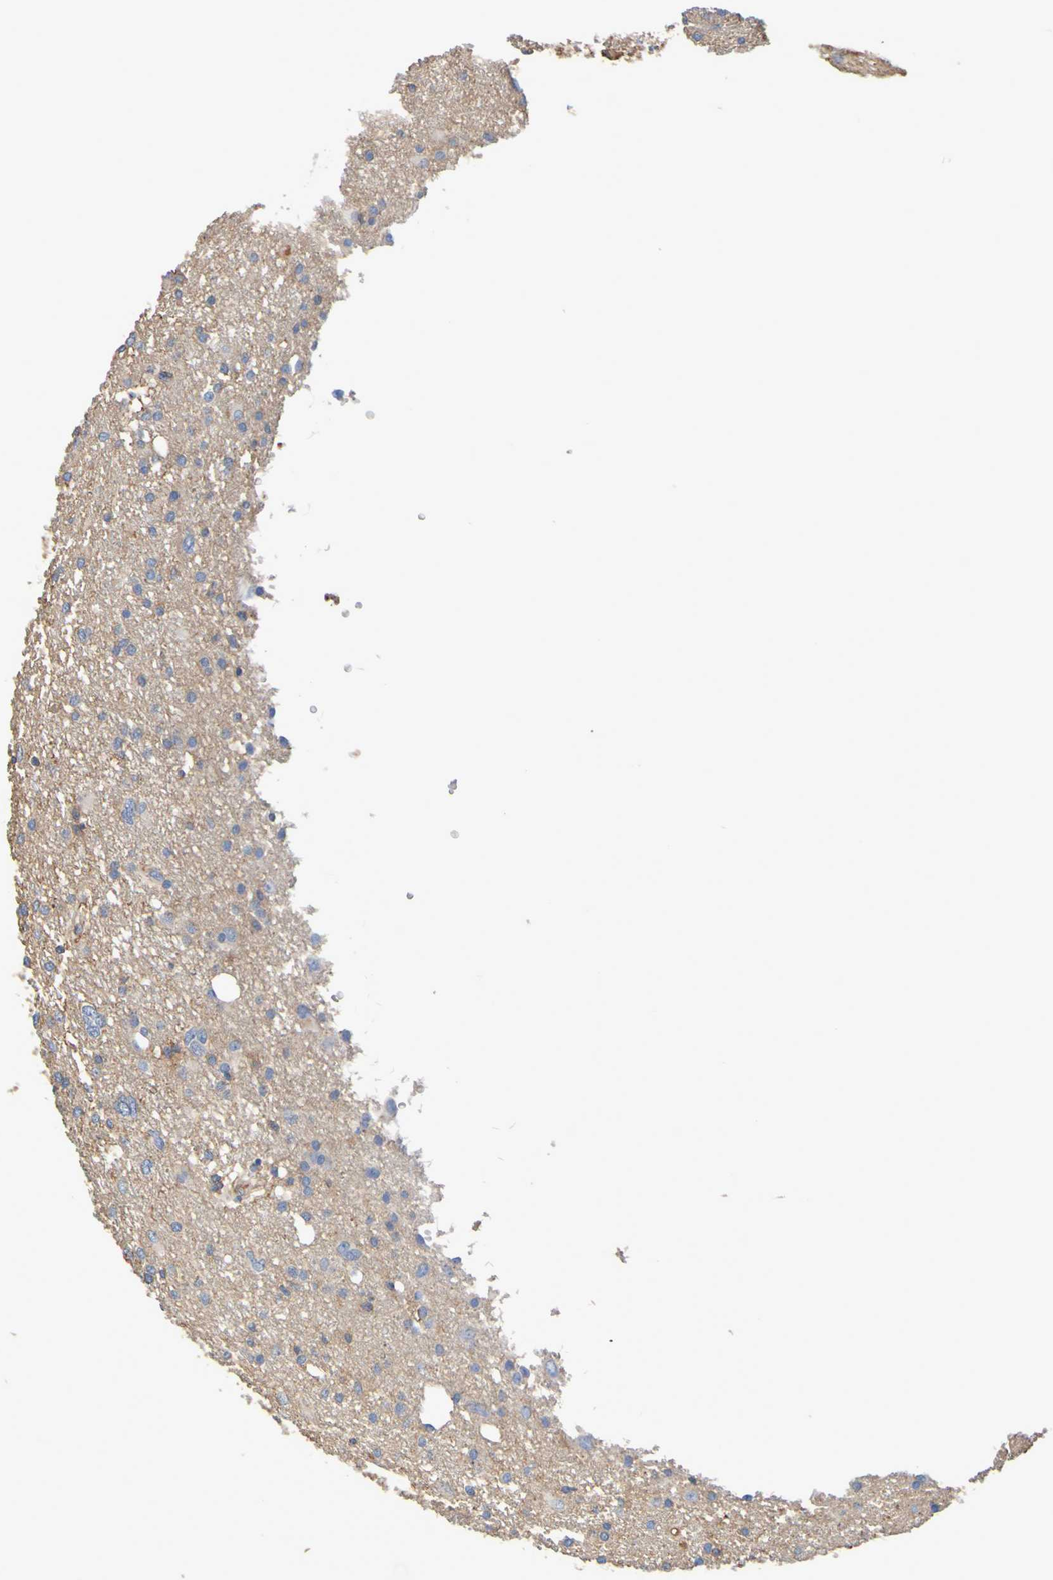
{"staining": {"intensity": "negative", "quantity": "none", "location": "none"}, "tissue": "glioma", "cell_type": "Tumor cells", "image_type": "cancer", "snomed": [{"axis": "morphology", "description": "Glioma, malignant, High grade"}, {"axis": "topography", "description": "Brain"}], "caption": "Malignant high-grade glioma was stained to show a protein in brown. There is no significant positivity in tumor cells.", "gene": "GAB3", "patient": {"sex": "female", "age": 59}}